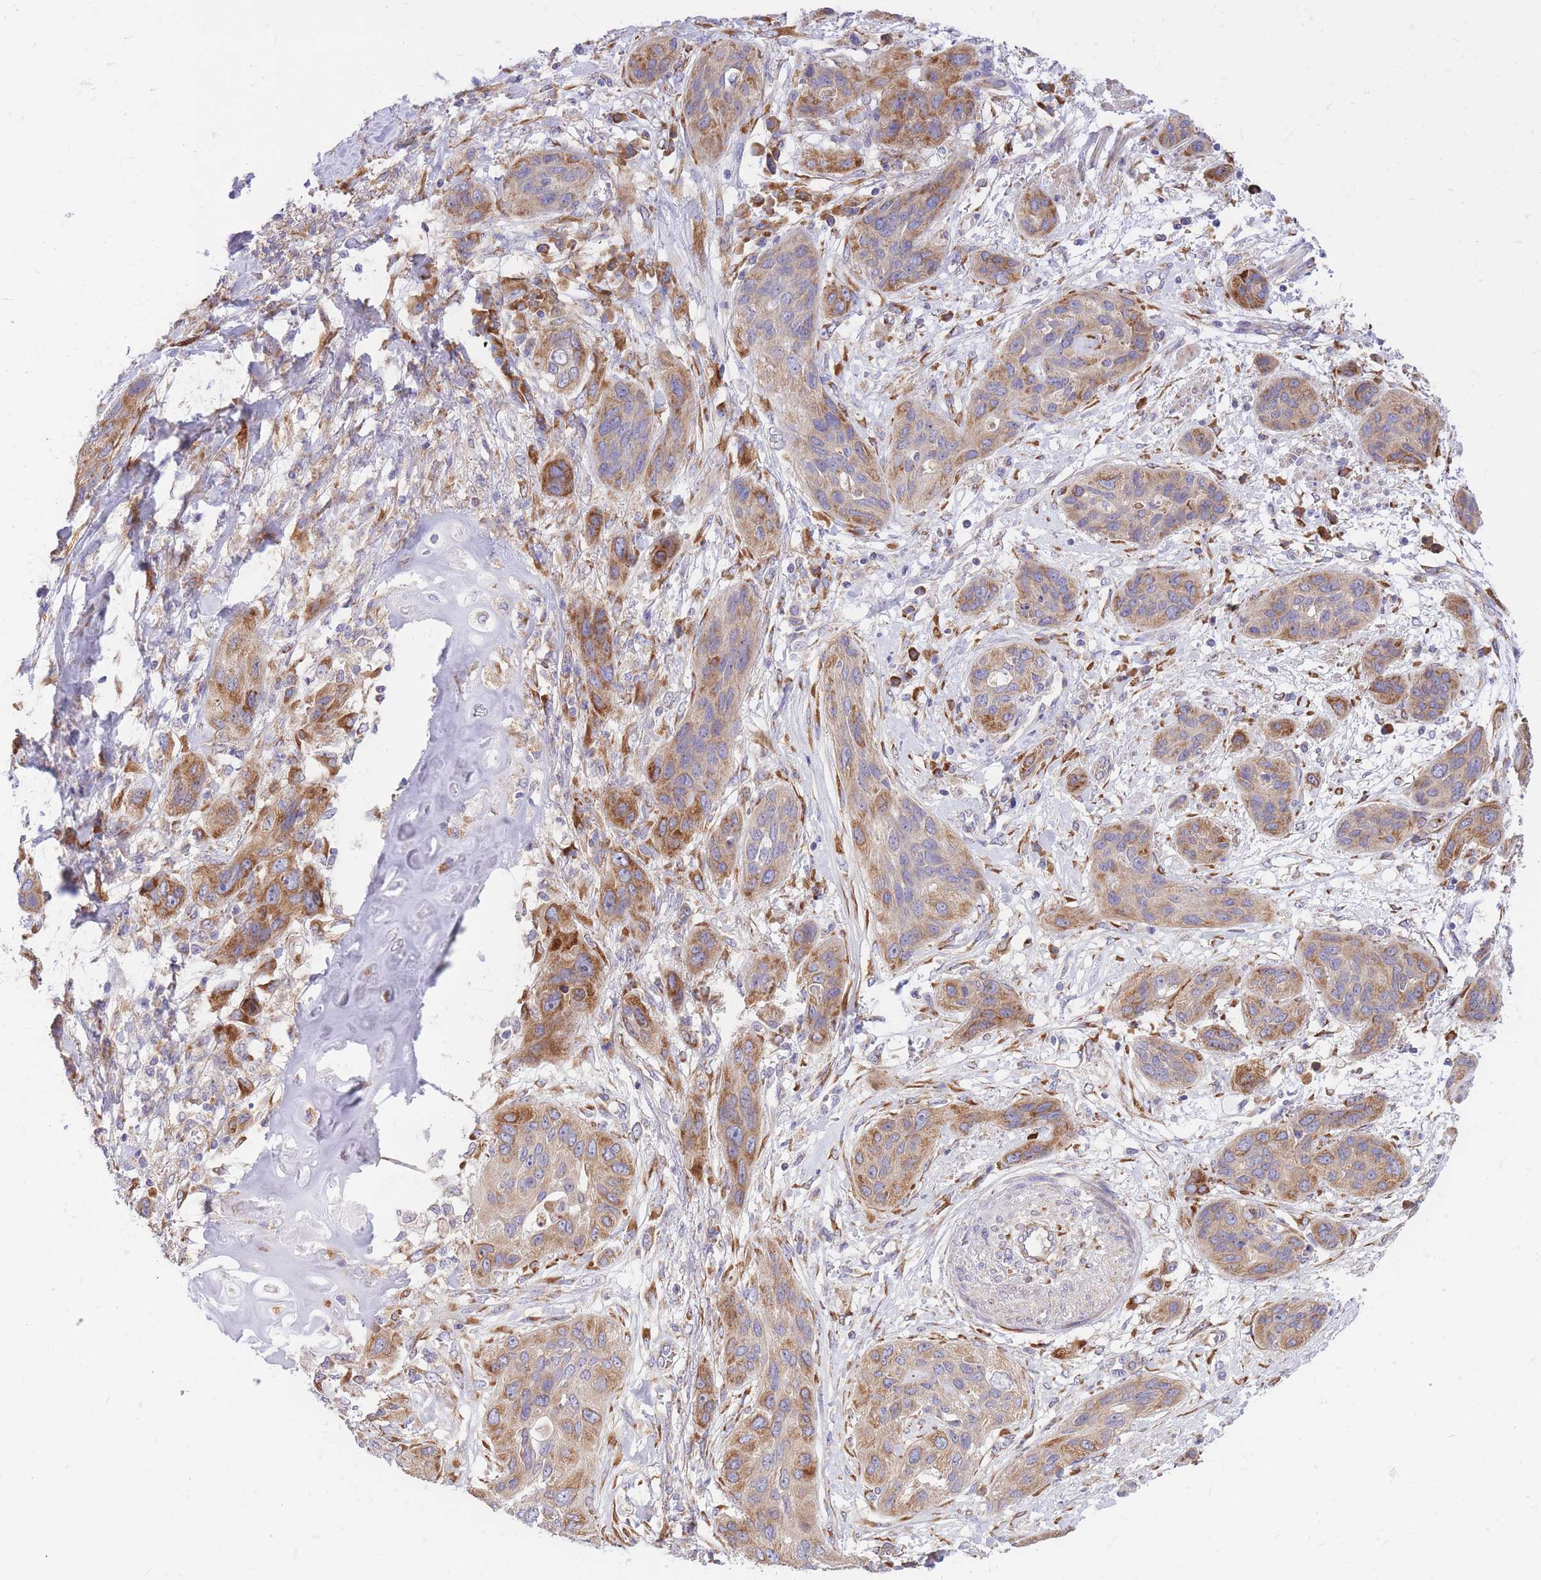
{"staining": {"intensity": "moderate", "quantity": ">75%", "location": "cytoplasmic/membranous"}, "tissue": "lung cancer", "cell_type": "Tumor cells", "image_type": "cancer", "snomed": [{"axis": "morphology", "description": "Squamous cell carcinoma, NOS"}, {"axis": "topography", "description": "Lung"}], "caption": "The immunohistochemical stain labels moderate cytoplasmic/membranous positivity in tumor cells of lung squamous cell carcinoma tissue.", "gene": "GBP7", "patient": {"sex": "female", "age": 70}}